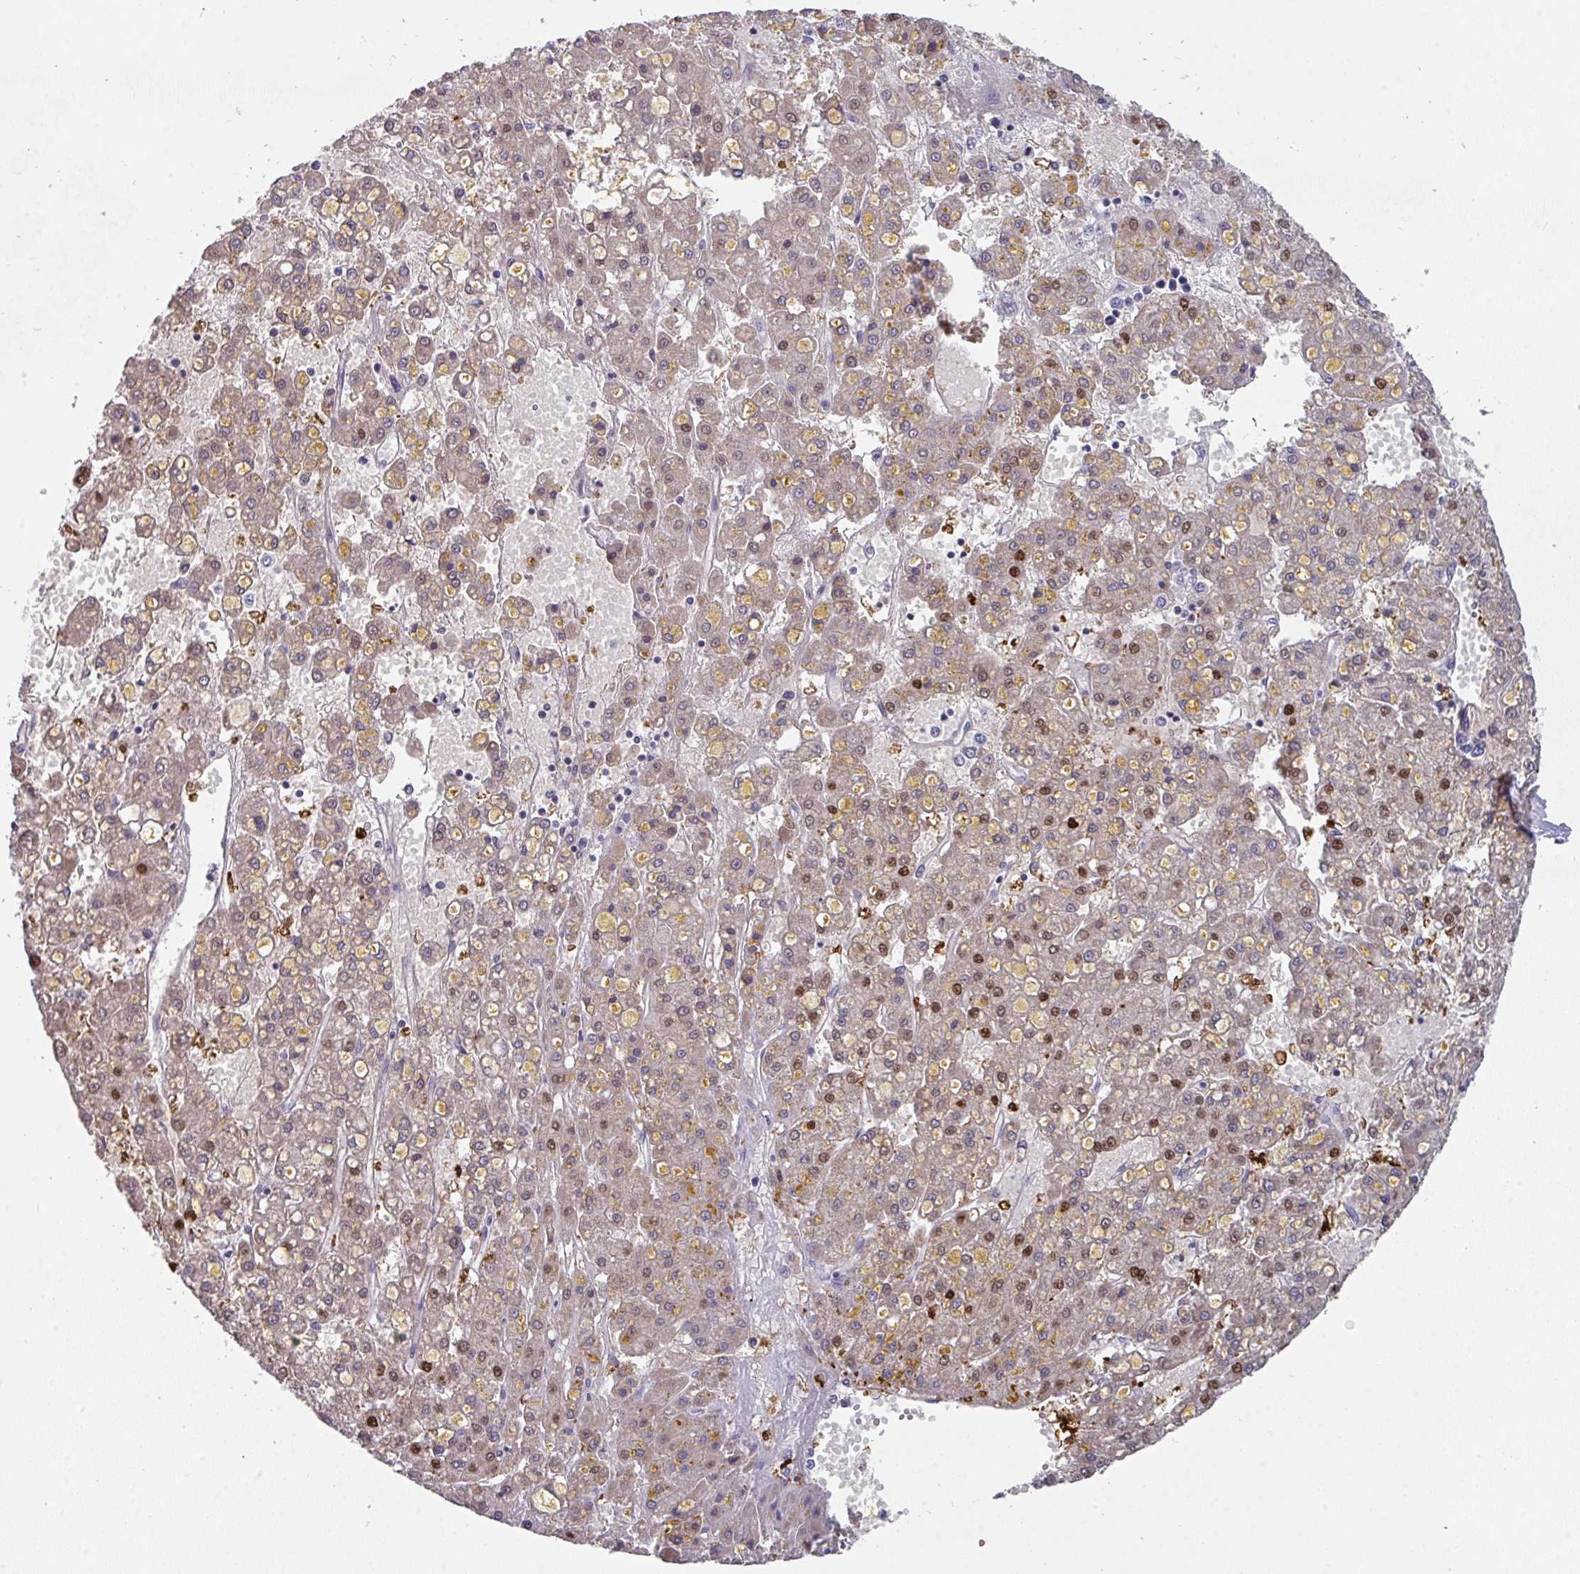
{"staining": {"intensity": "strong", "quantity": "<25%", "location": "nuclear"}, "tissue": "liver cancer", "cell_type": "Tumor cells", "image_type": "cancer", "snomed": [{"axis": "morphology", "description": "Carcinoma, Hepatocellular, NOS"}, {"axis": "topography", "description": "Liver"}], "caption": "This is an image of immunohistochemistry (IHC) staining of hepatocellular carcinoma (liver), which shows strong staining in the nuclear of tumor cells.", "gene": "DEFB115", "patient": {"sex": "male", "age": 67}}